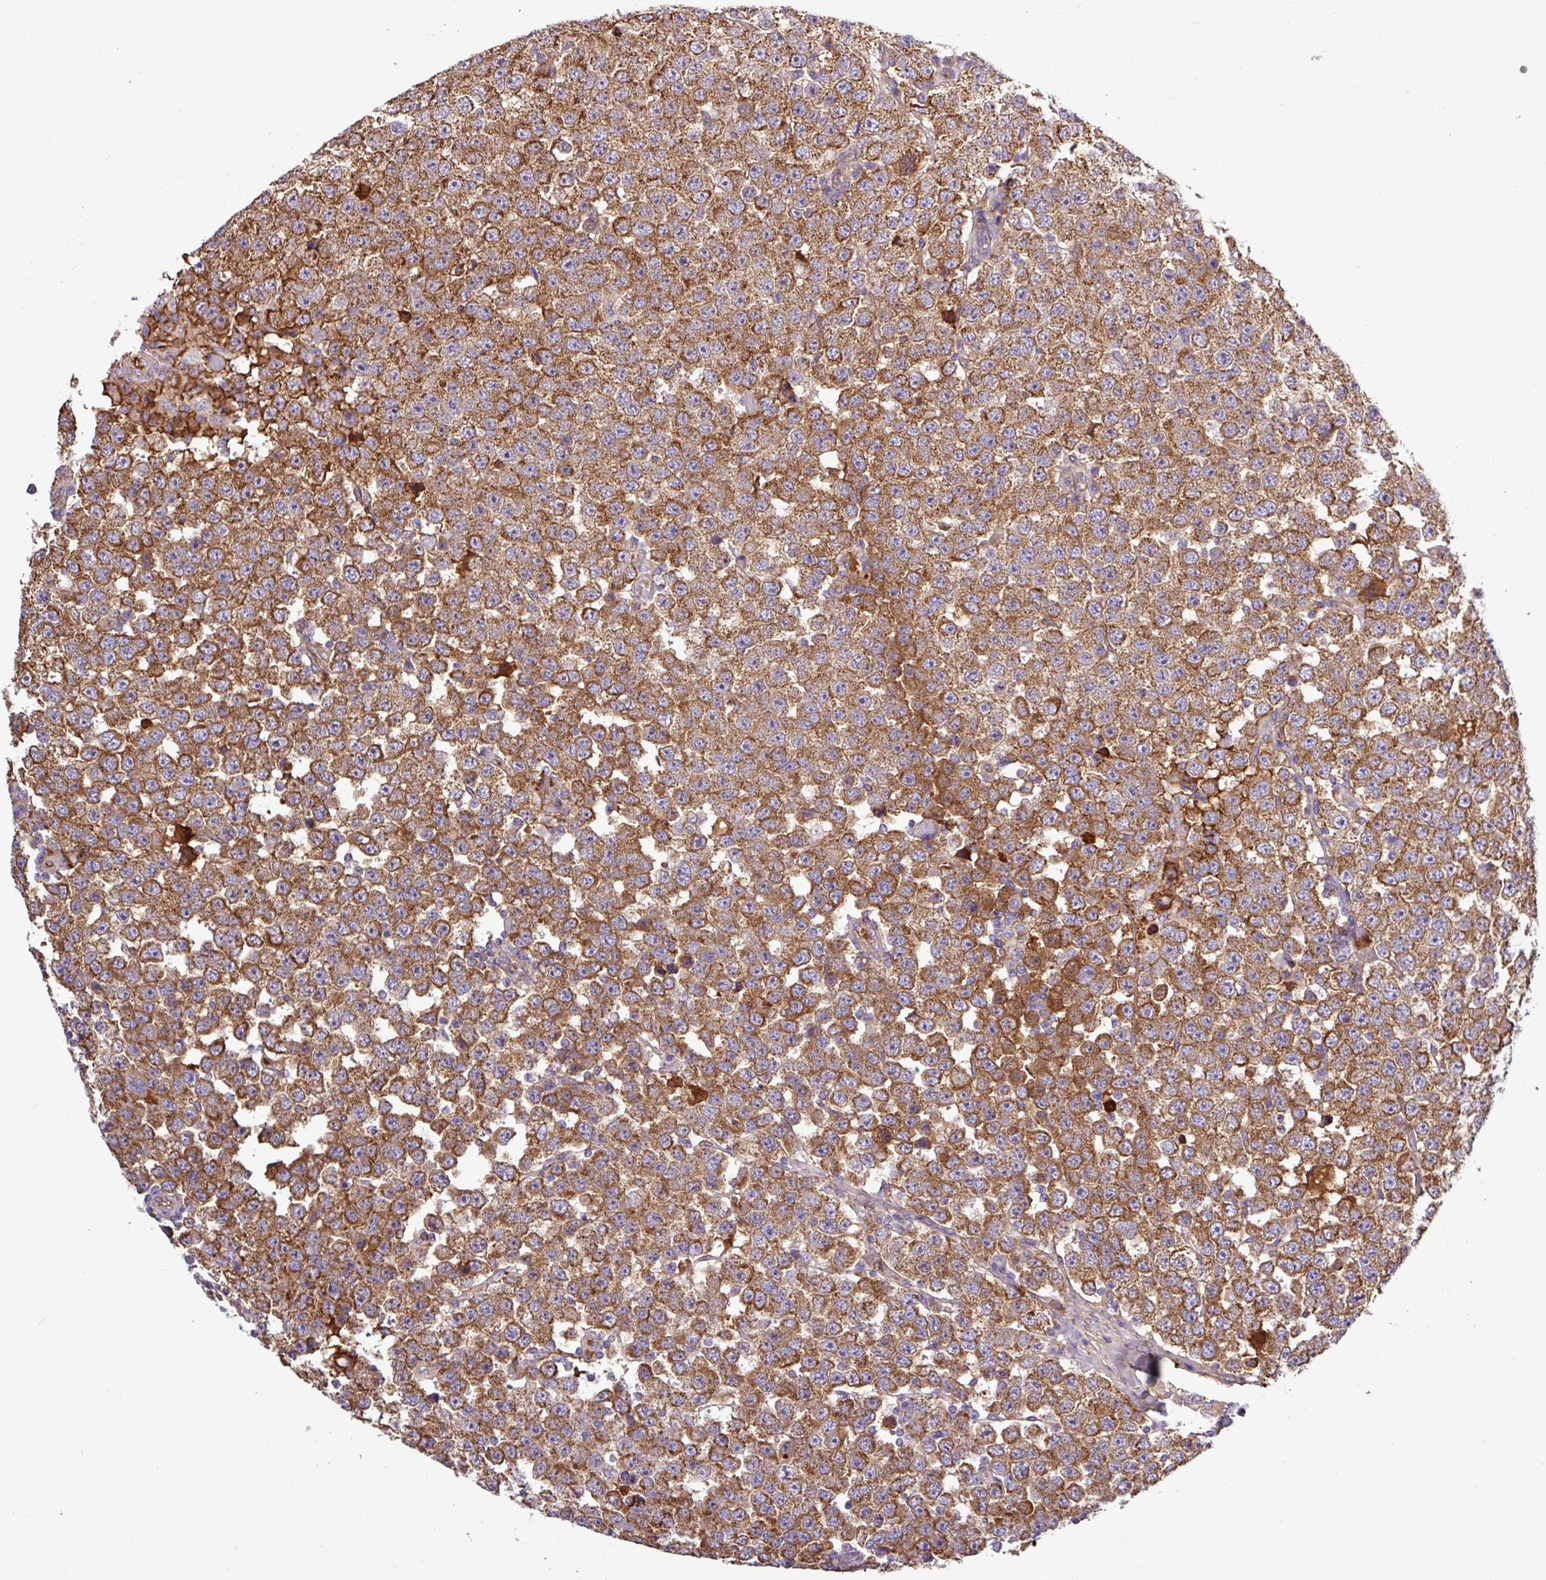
{"staining": {"intensity": "strong", "quantity": ">75%", "location": "cytoplasmic/membranous"}, "tissue": "testis cancer", "cell_type": "Tumor cells", "image_type": "cancer", "snomed": [{"axis": "morphology", "description": "Seminoma, NOS"}, {"axis": "topography", "description": "Testis"}], "caption": "Brown immunohistochemical staining in testis cancer (seminoma) exhibits strong cytoplasmic/membranous expression in approximately >75% of tumor cells. (brown staining indicates protein expression, while blue staining denotes nuclei).", "gene": "CWH43", "patient": {"sex": "male", "age": 28}}